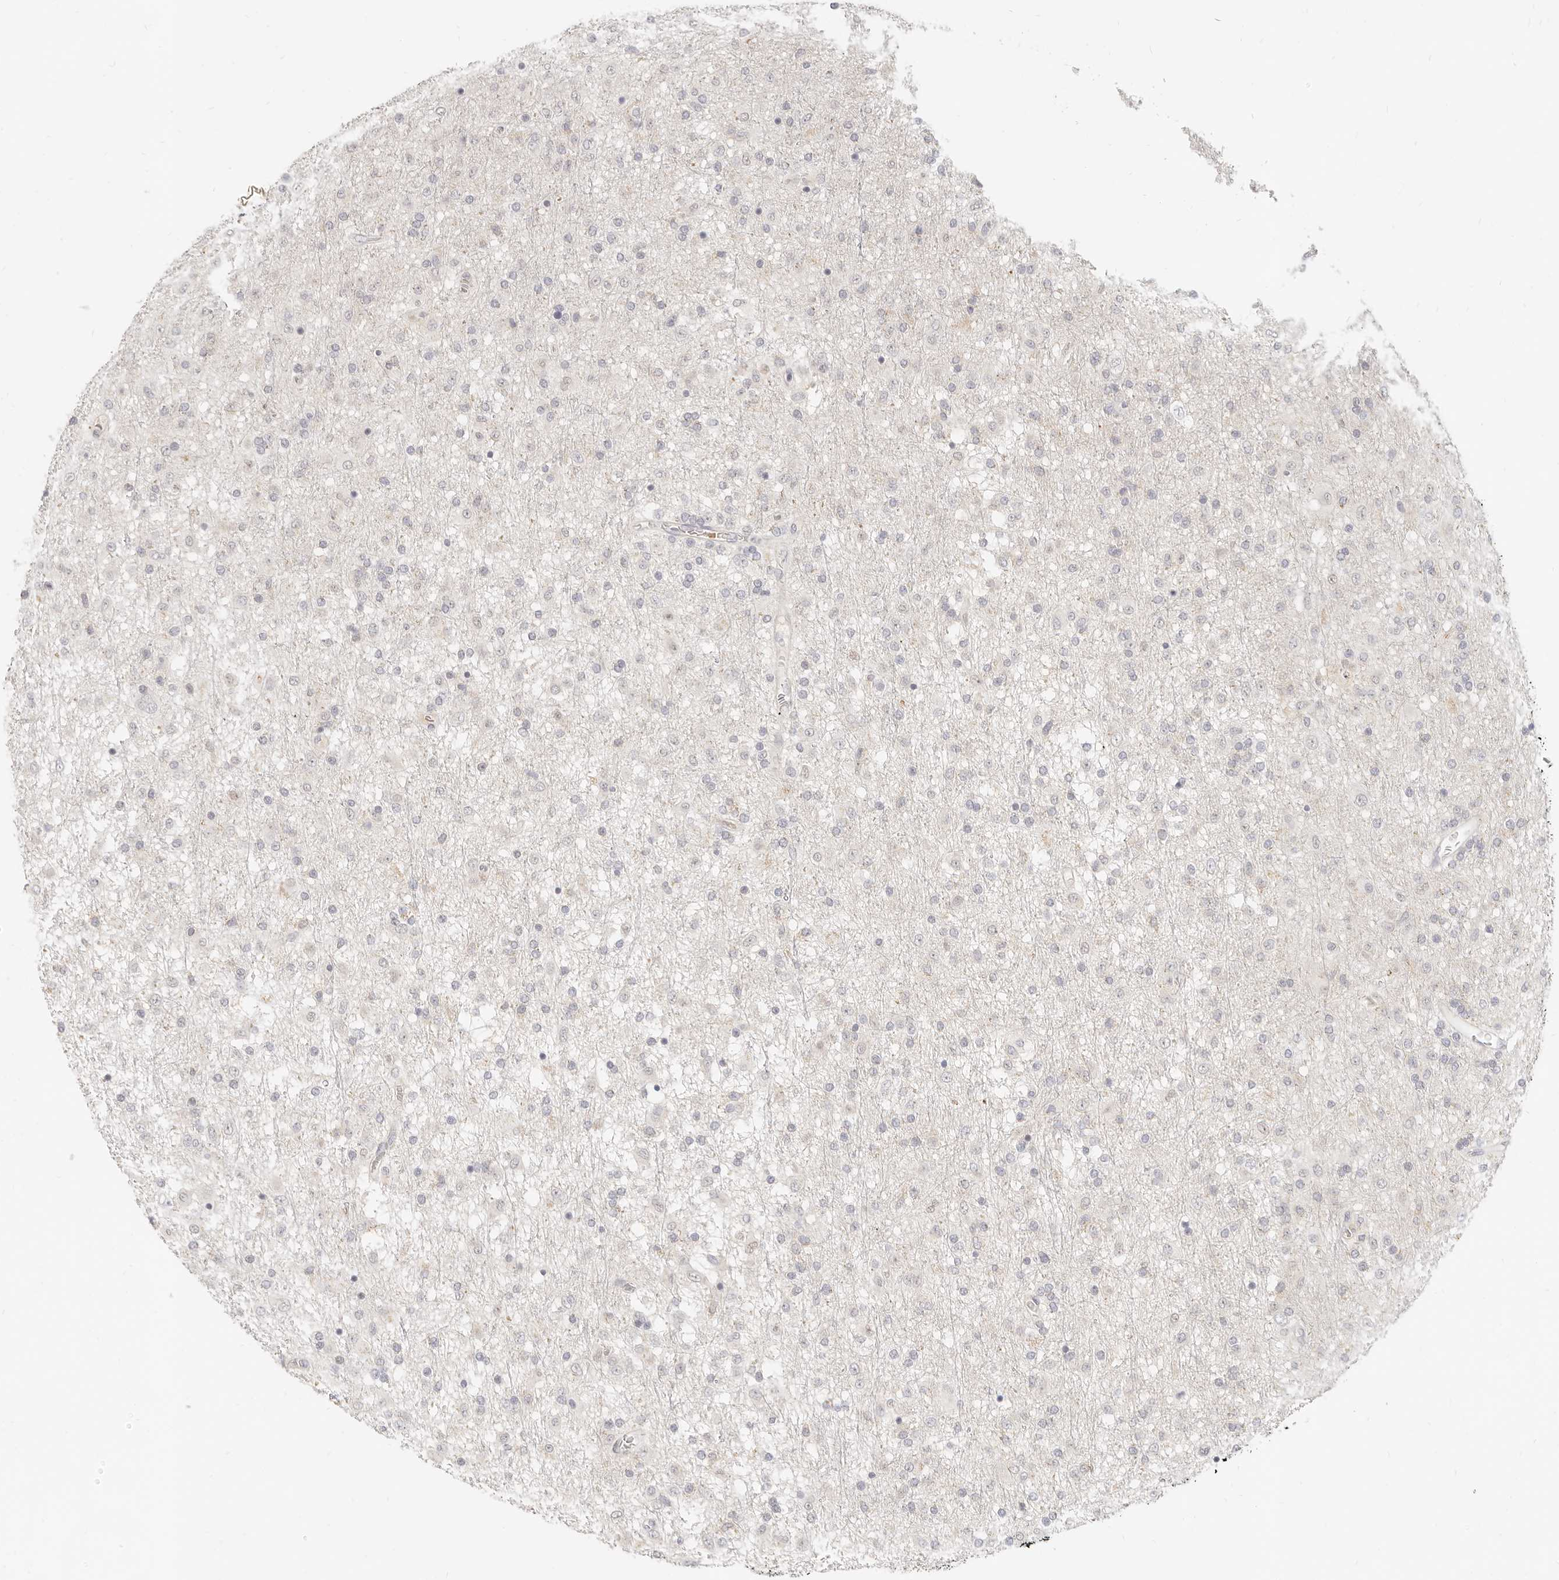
{"staining": {"intensity": "negative", "quantity": "none", "location": "none"}, "tissue": "glioma", "cell_type": "Tumor cells", "image_type": "cancer", "snomed": [{"axis": "morphology", "description": "Glioma, malignant, Low grade"}, {"axis": "topography", "description": "Brain"}], "caption": "Tumor cells show no significant positivity in low-grade glioma (malignant). The staining is performed using DAB brown chromogen with nuclei counter-stained in using hematoxylin.", "gene": "LTB4R2", "patient": {"sex": "male", "age": 65}}